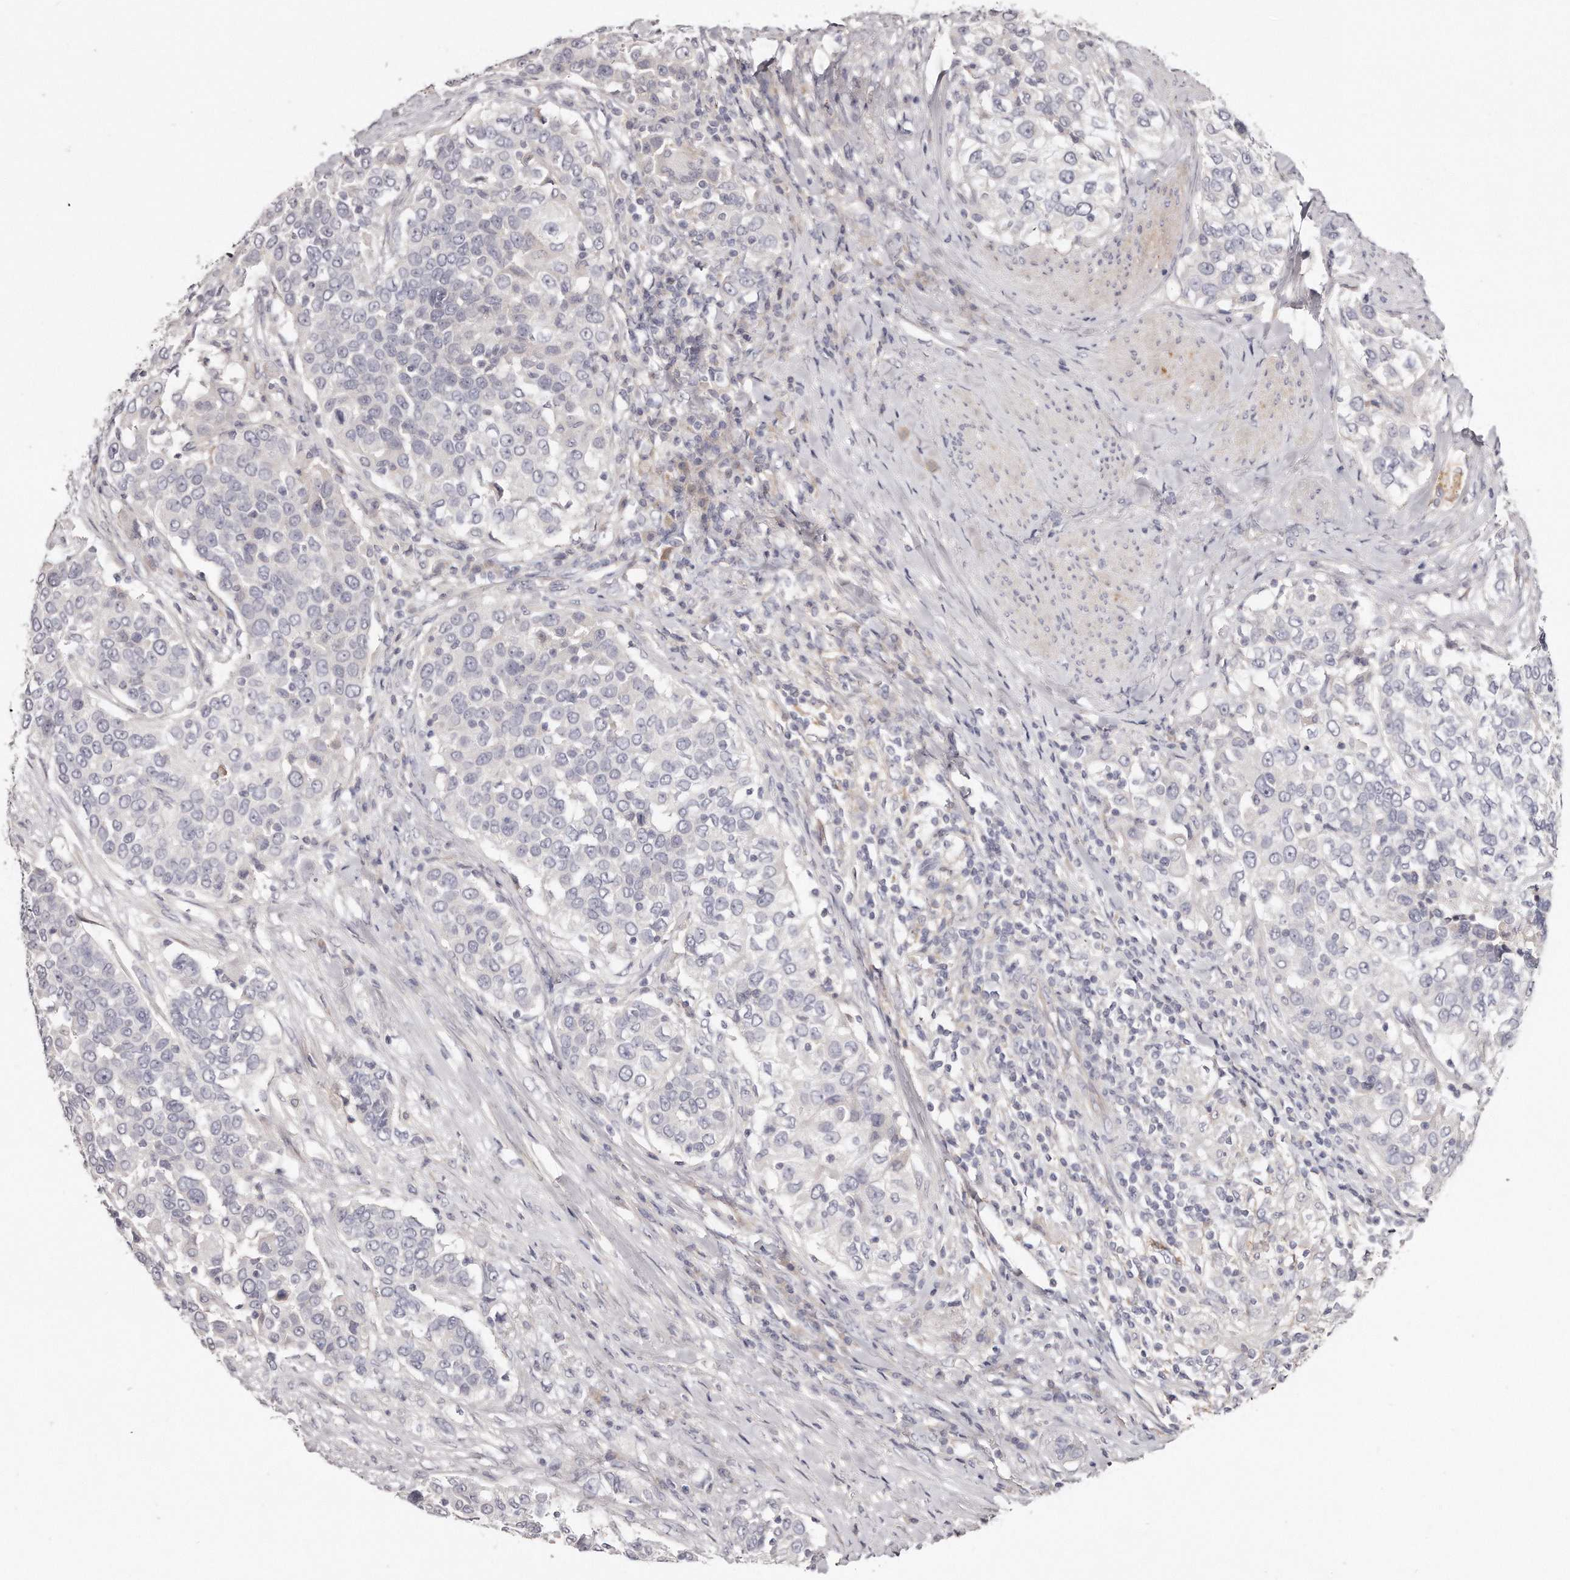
{"staining": {"intensity": "negative", "quantity": "none", "location": "none"}, "tissue": "urothelial cancer", "cell_type": "Tumor cells", "image_type": "cancer", "snomed": [{"axis": "morphology", "description": "Urothelial carcinoma, High grade"}, {"axis": "topography", "description": "Urinary bladder"}], "caption": "High power microscopy micrograph of an IHC image of urothelial carcinoma (high-grade), revealing no significant expression in tumor cells.", "gene": "TTLL4", "patient": {"sex": "female", "age": 80}}